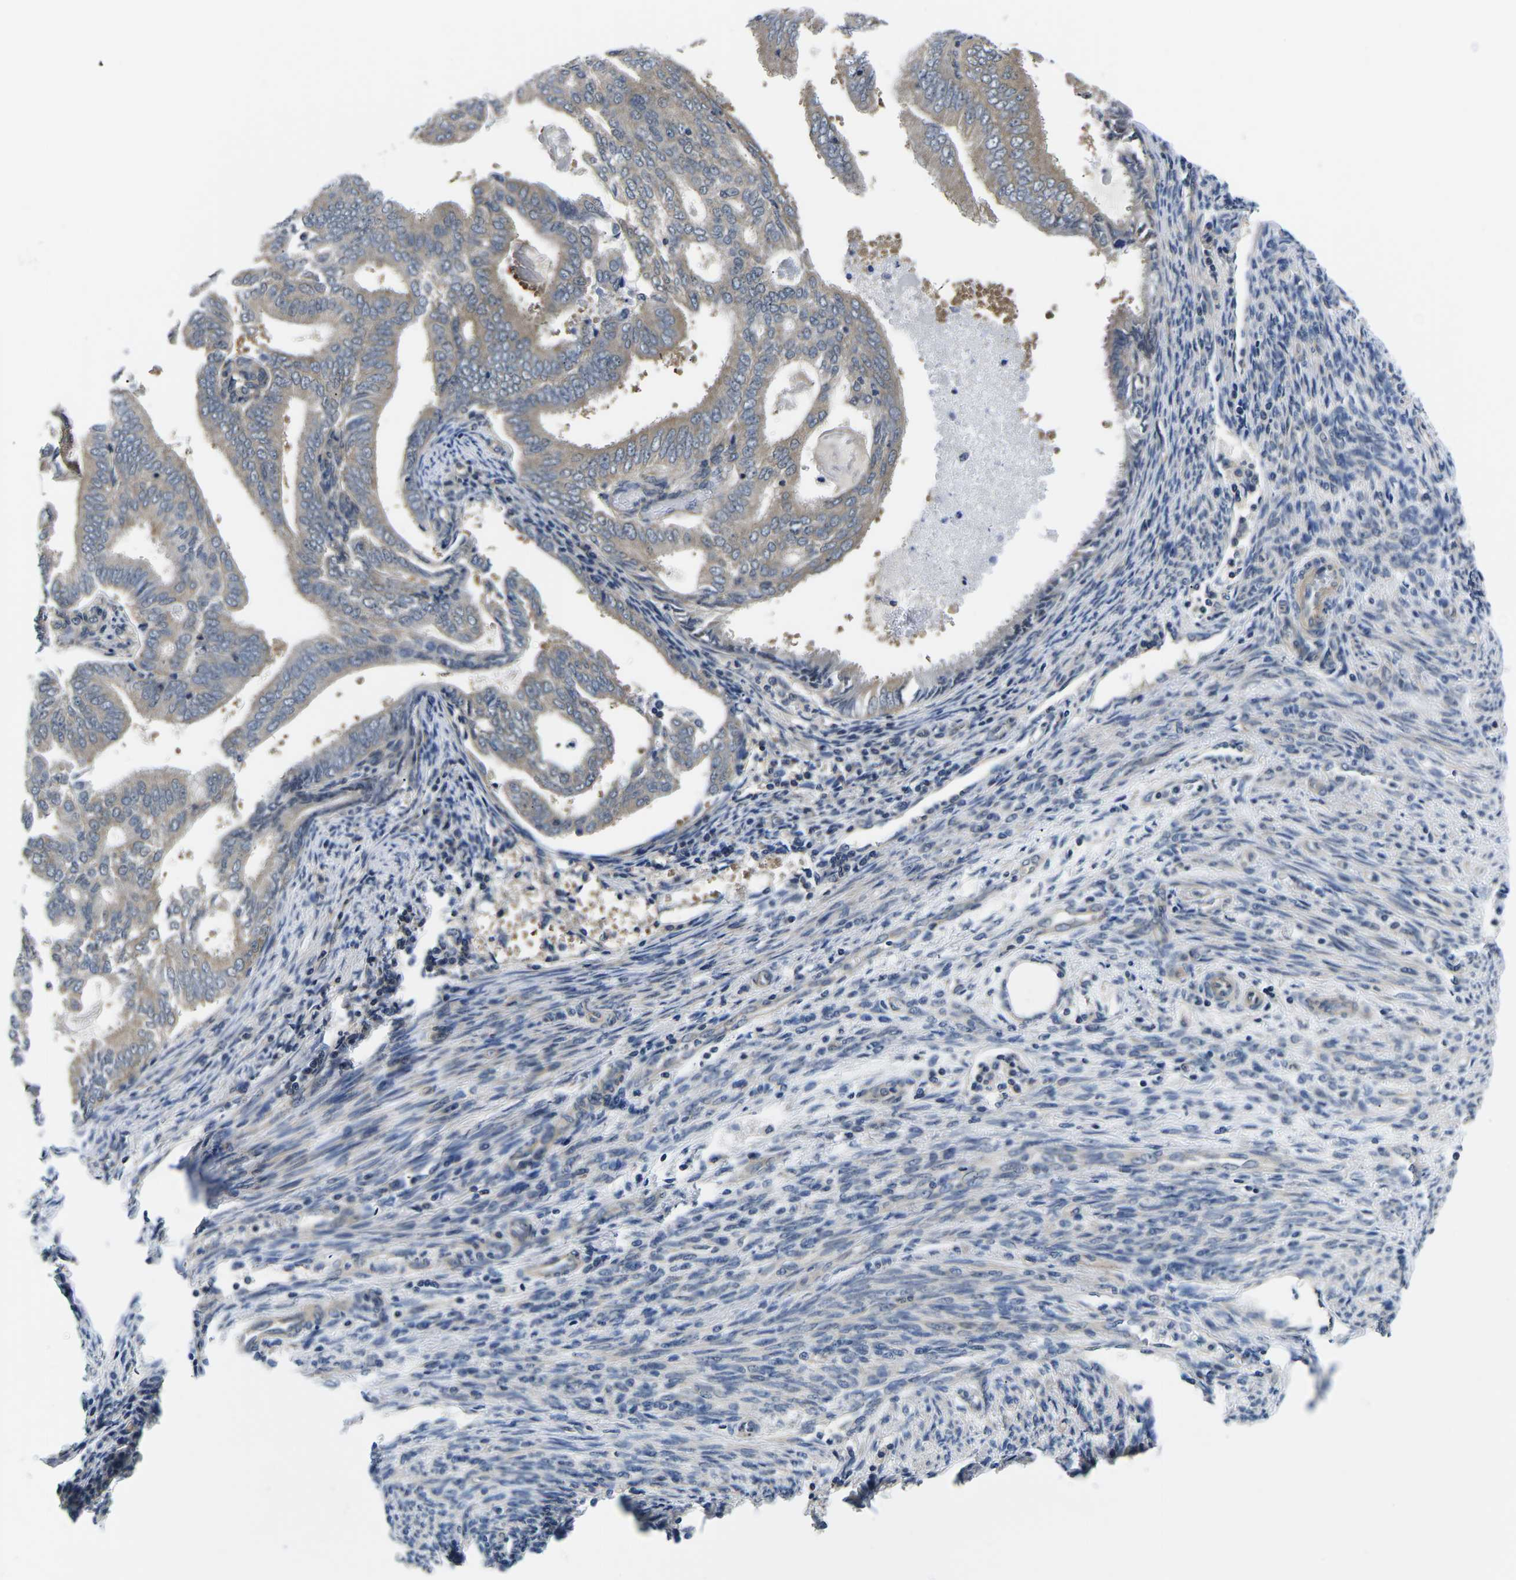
{"staining": {"intensity": "weak", "quantity": ">75%", "location": "cytoplasmic/membranous"}, "tissue": "endometrial cancer", "cell_type": "Tumor cells", "image_type": "cancer", "snomed": [{"axis": "morphology", "description": "Adenocarcinoma, NOS"}, {"axis": "topography", "description": "Endometrium"}], "caption": "Endometrial adenocarcinoma was stained to show a protein in brown. There is low levels of weak cytoplasmic/membranous positivity in approximately >75% of tumor cells. The staining was performed using DAB (3,3'-diaminobenzidine), with brown indicating positive protein expression. Nuclei are stained blue with hematoxylin.", "gene": "GSK3B", "patient": {"sex": "female", "age": 58}}